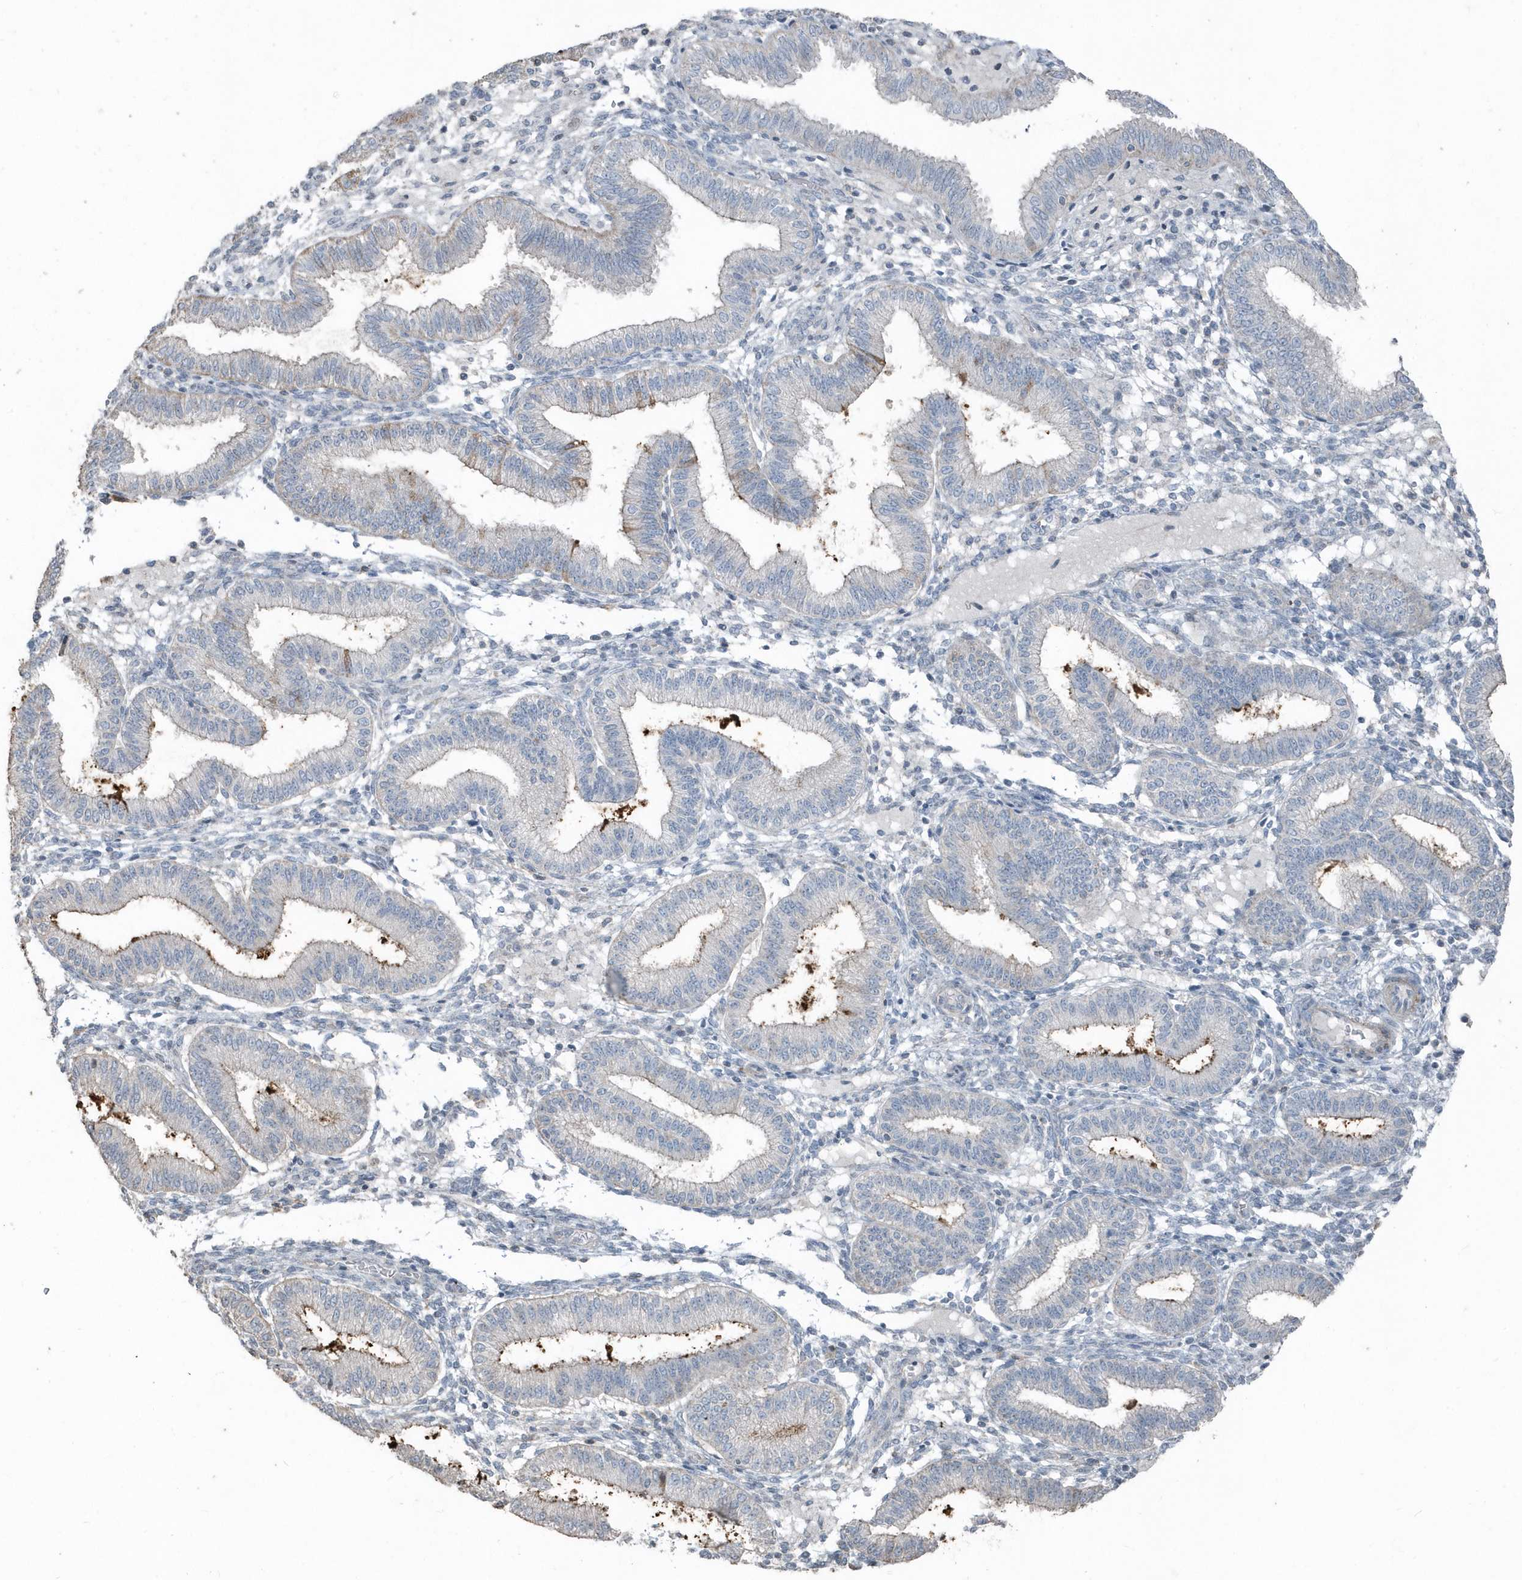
{"staining": {"intensity": "negative", "quantity": "none", "location": "none"}, "tissue": "endometrium", "cell_type": "Cells in endometrial stroma", "image_type": "normal", "snomed": [{"axis": "morphology", "description": "Normal tissue, NOS"}, {"axis": "topography", "description": "Endometrium"}], "caption": "Immunohistochemistry image of benign endometrium: endometrium stained with DAB (3,3'-diaminobenzidine) exhibits no significant protein positivity in cells in endometrial stroma. (Brightfield microscopy of DAB (3,3'-diaminobenzidine) immunohistochemistry at high magnification).", "gene": "ACTC1", "patient": {"sex": "female", "age": 39}}